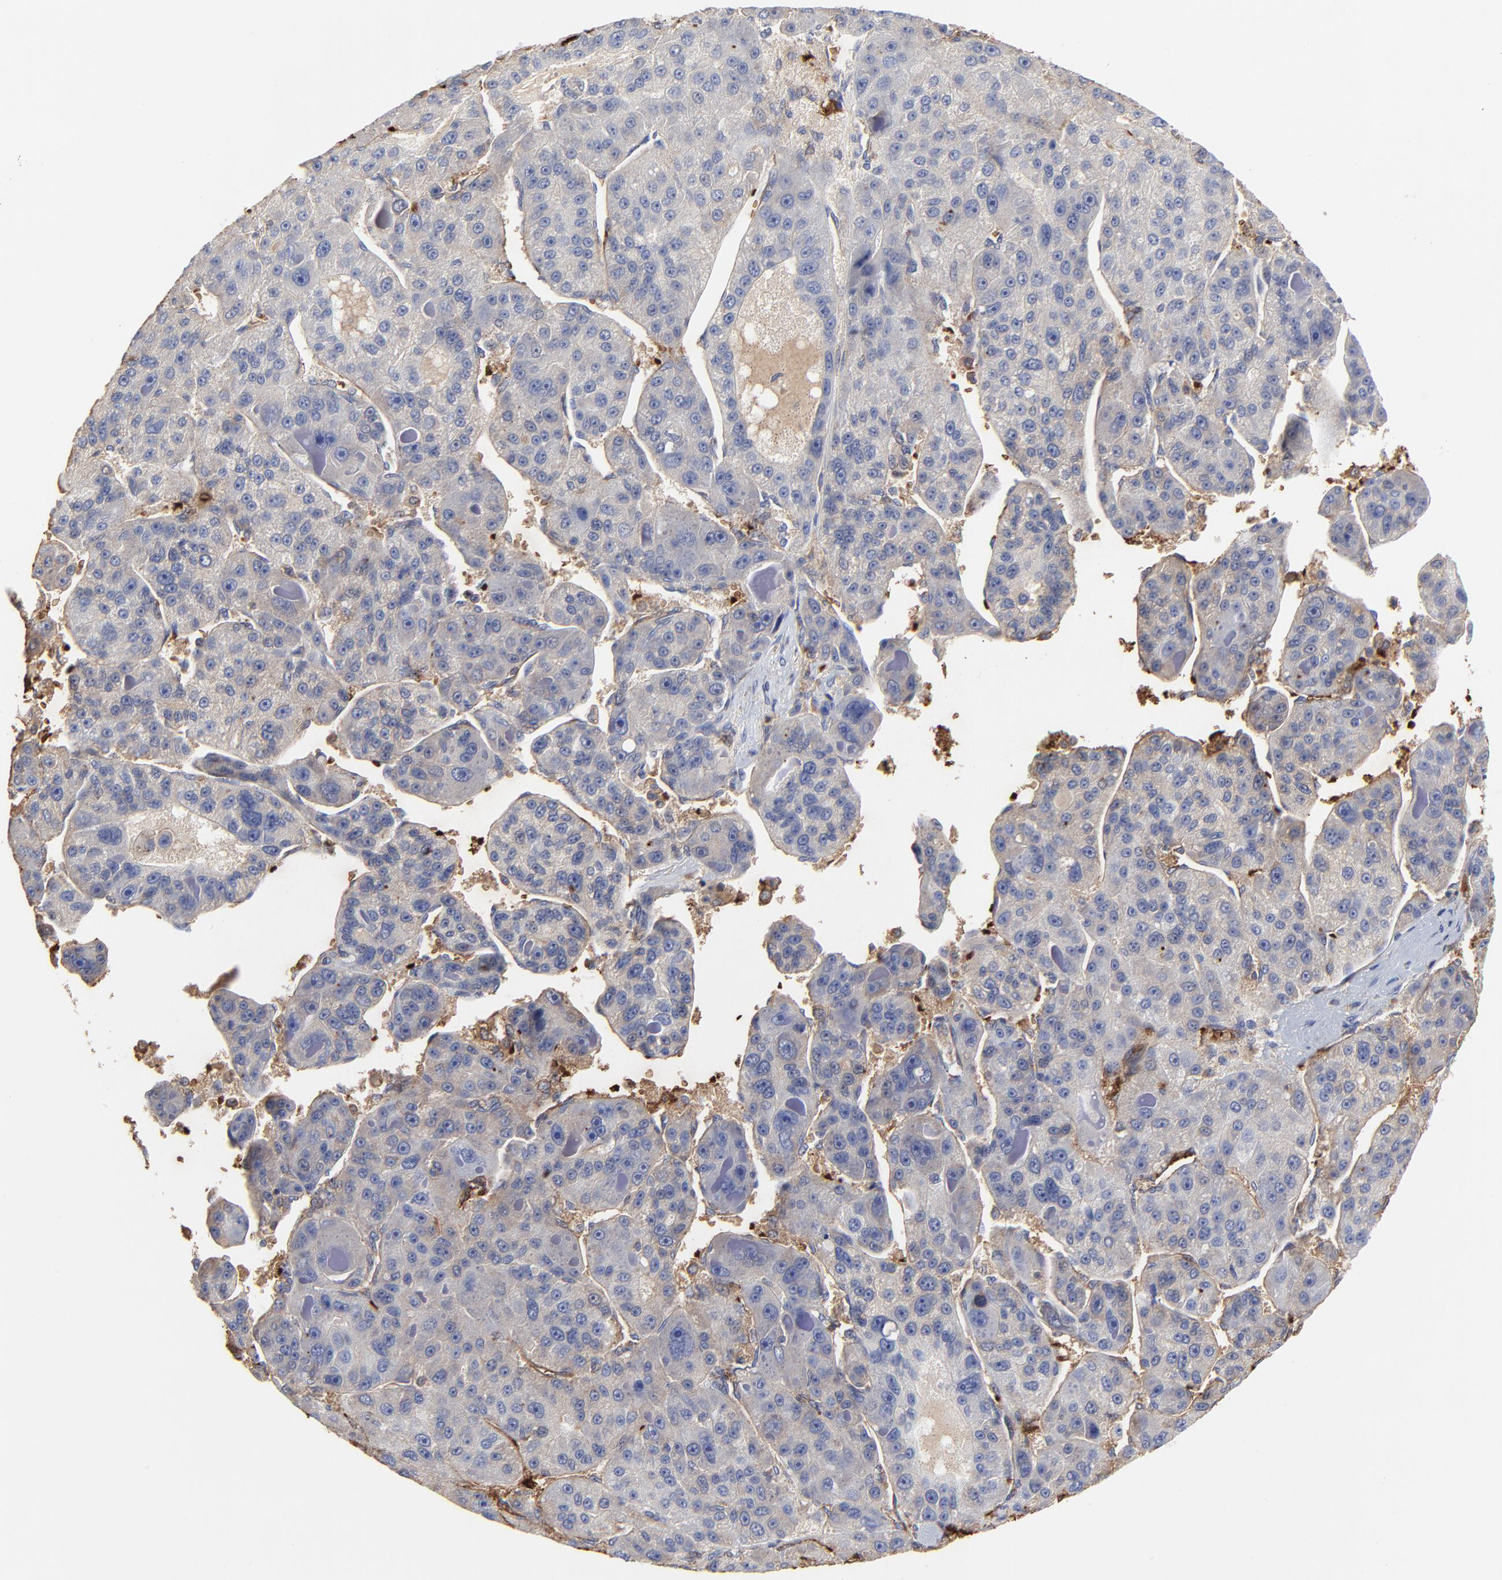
{"staining": {"intensity": "weak", "quantity": ">75%", "location": "cytoplasmic/membranous"}, "tissue": "liver cancer", "cell_type": "Tumor cells", "image_type": "cancer", "snomed": [{"axis": "morphology", "description": "Carcinoma, Hepatocellular, NOS"}, {"axis": "topography", "description": "Liver"}], "caption": "Protein expression analysis of human liver cancer (hepatocellular carcinoma) reveals weak cytoplasmic/membranous expression in approximately >75% of tumor cells.", "gene": "PAG1", "patient": {"sex": "male", "age": 76}}